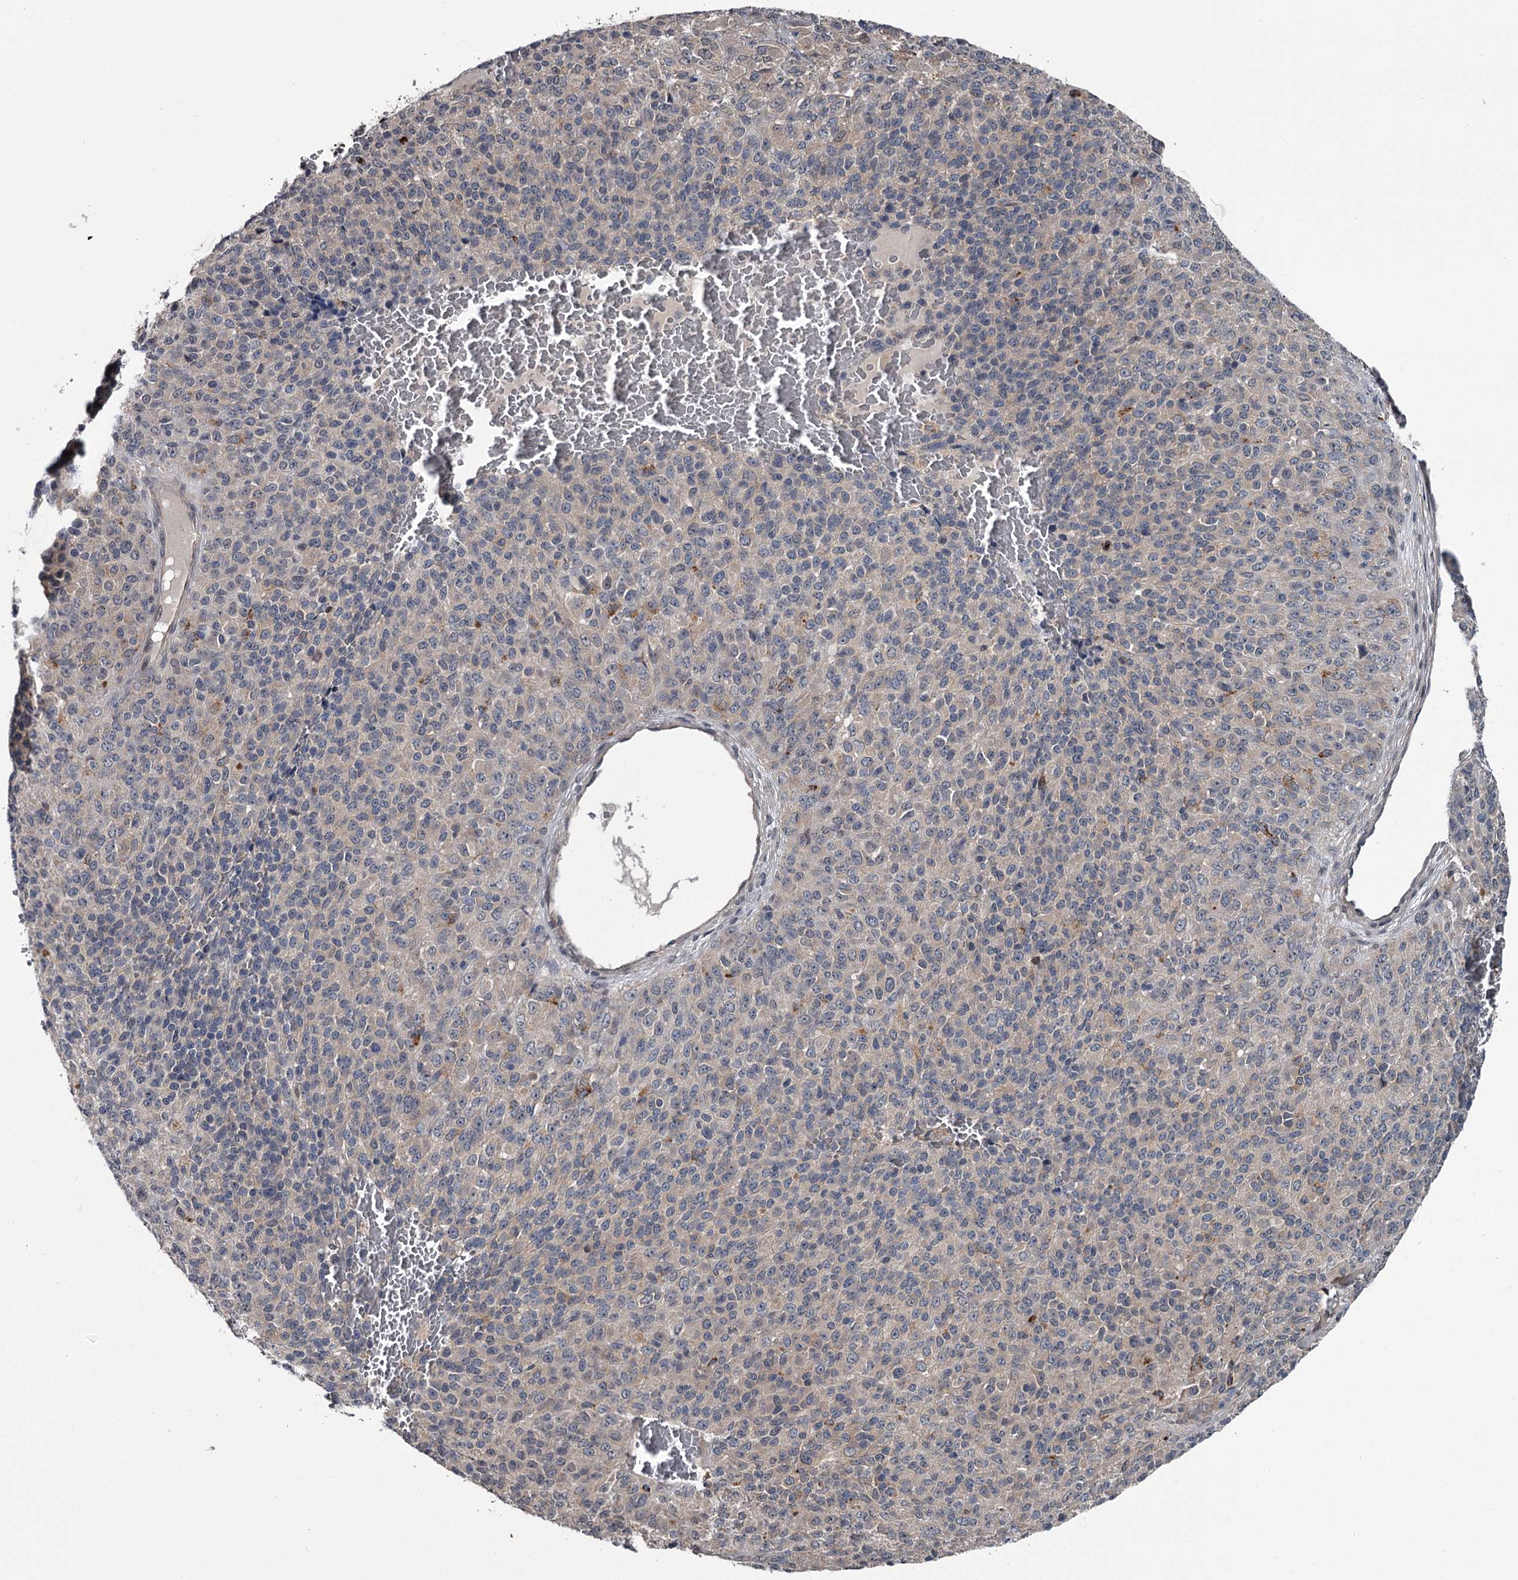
{"staining": {"intensity": "negative", "quantity": "none", "location": "none"}, "tissue": "melanoma", "cell_type": "Tumor cells", "image_type": "cancer", "snomed": [{"axis": "morphology", "description": "Malignant melanoma, Metastatic site"}, {"axis": "topography", "description": "Brain"}], "caption": "This is an IHC image of melanoma. There is no positivity in tumor cells.", "gene": "DAO", "patient": {"sex": "female", "age": 56}}